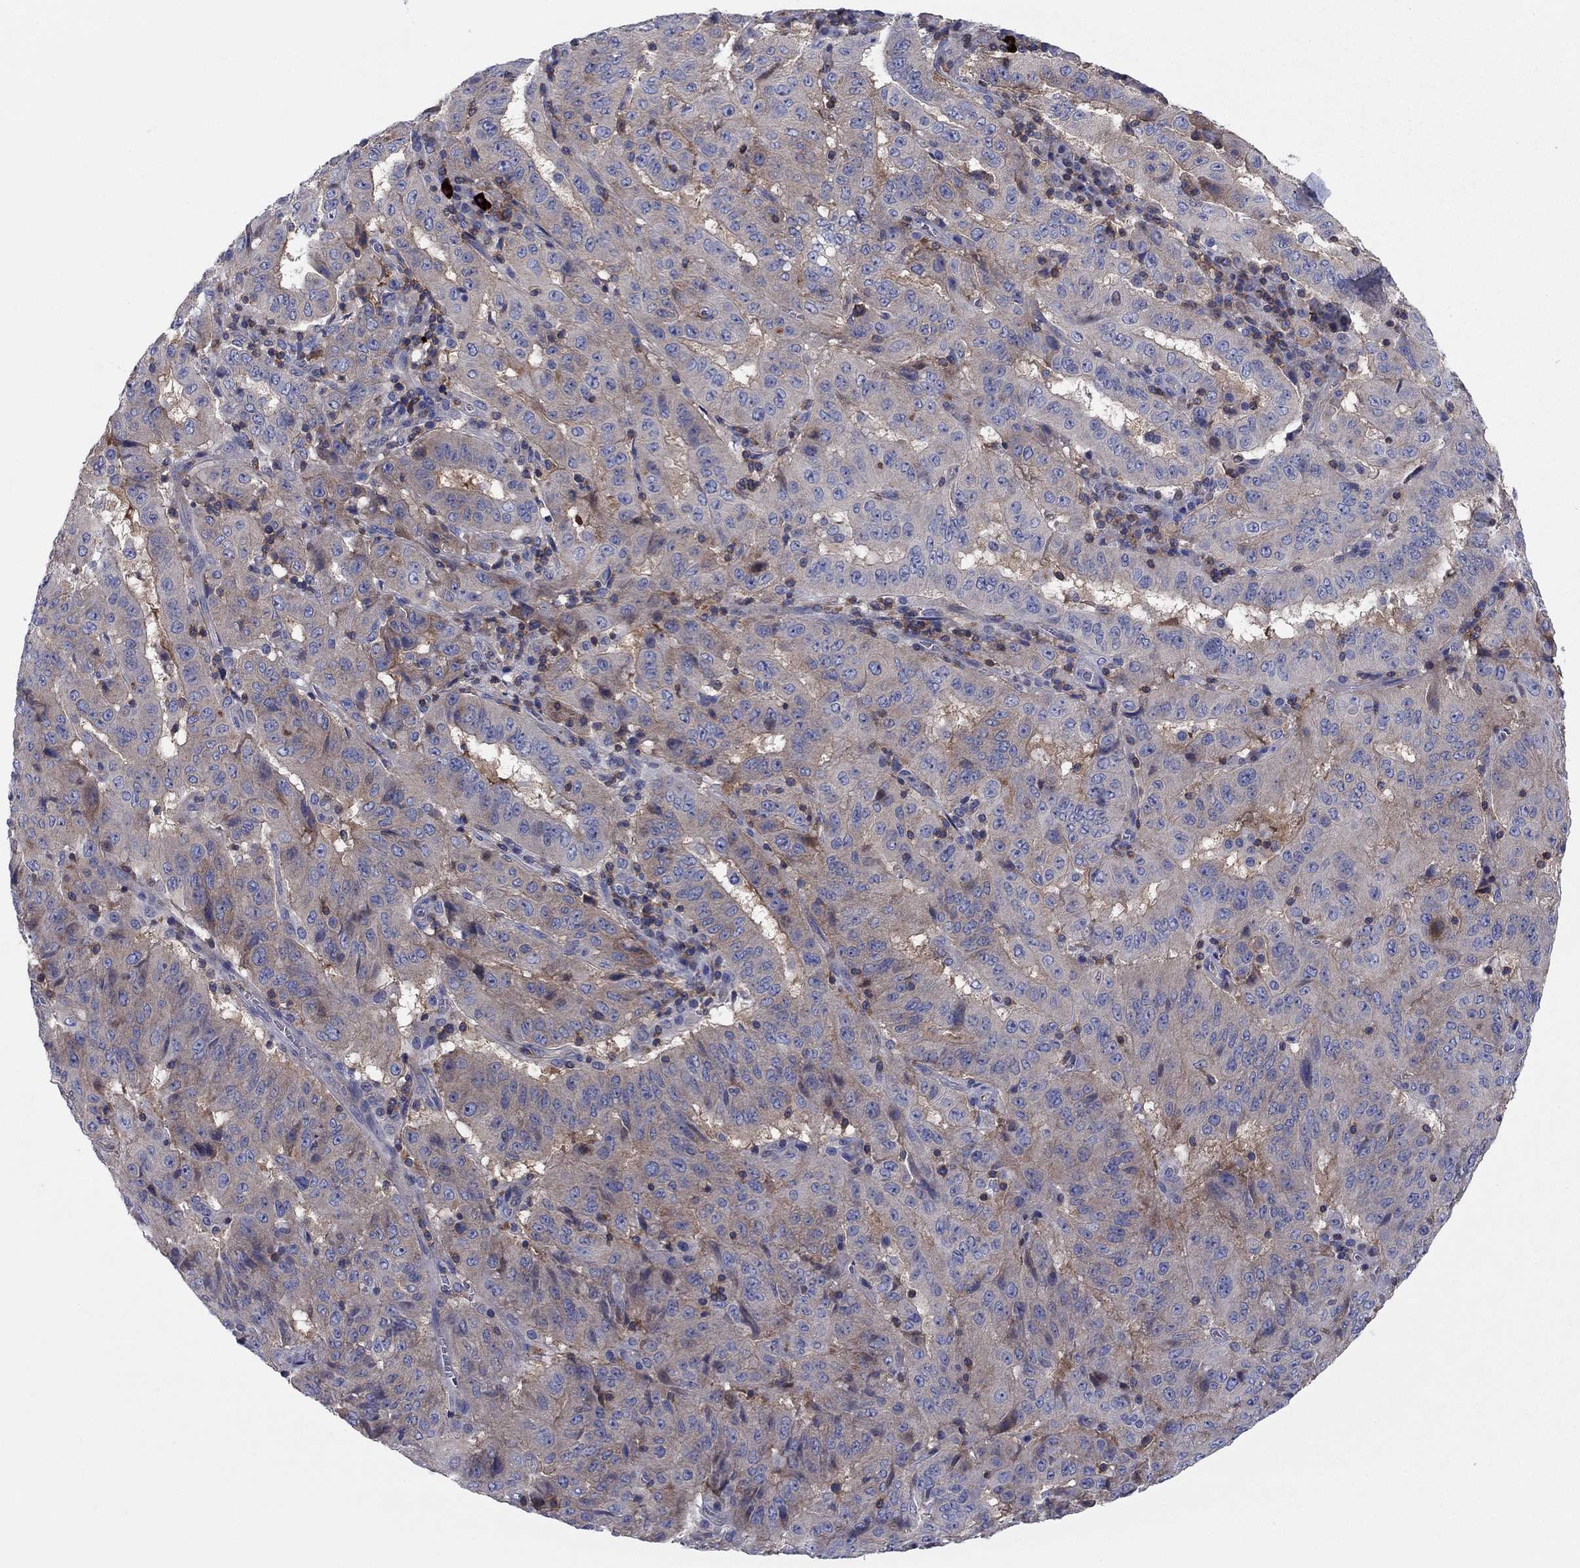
{"staining": {"intensity": "weak", "quantity": "25%-75%", "location": "cytoplasmic/membranous"}, "tissue": "pancreatic cancer", "cell_type": "Tumor cells", "image_type": "cancer", "snomed": [{"axis": "morphology", "description": "Adenocarcinoma, NOS"}, {"axis": "topography", "description": "Pancreas"}], "caption": "The image shows immunohistochemical staining of pancreatic cancer. There is weak cytoplasmic/membranous expression is seen in about 25%-75% of tumor cells.", "gene": "PVR", "patient": {"sex": "male", "age": 63}}